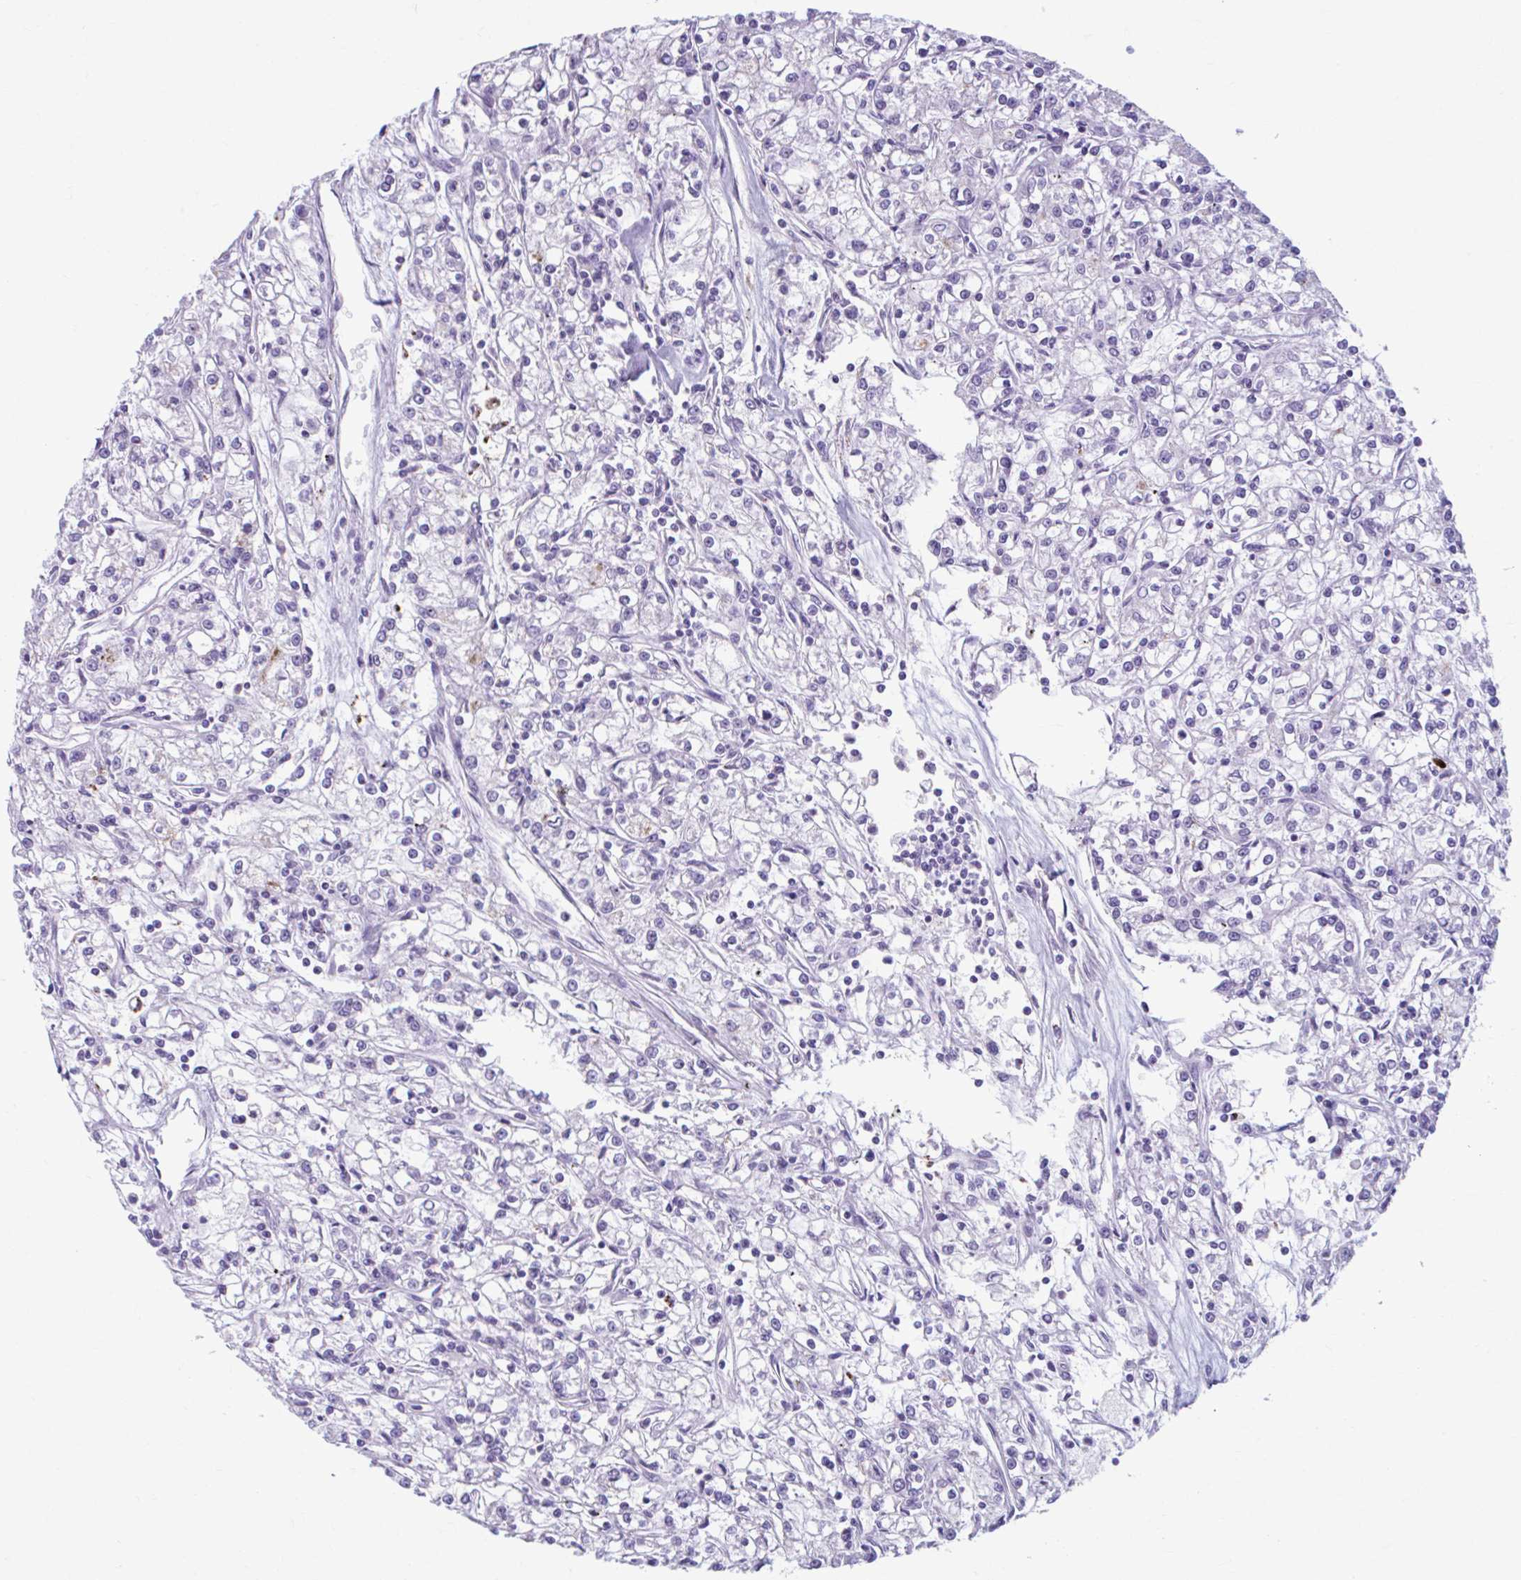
{"staining": {"intensity": "negative", "quantity": "none", "location": "none"}, "tissue": "renal cancer", "cell_type": "Tumor cells", "image_type": "cancer", "snomed": [{"axis": "morphology", "description": "Adenocarcinoma, NOS"}, {"axis": "topography", "description": "Kidney"}], "caption": "This is a histopathology image of immunohistochemistry staining of renal adenocarcinoma, which shows no expression in tumor cells. (Immunohistochemistry, brightfield microscopy, high magnification).", "gene": "C12orf71", "patient": {"sex": "female", "age": 59}}